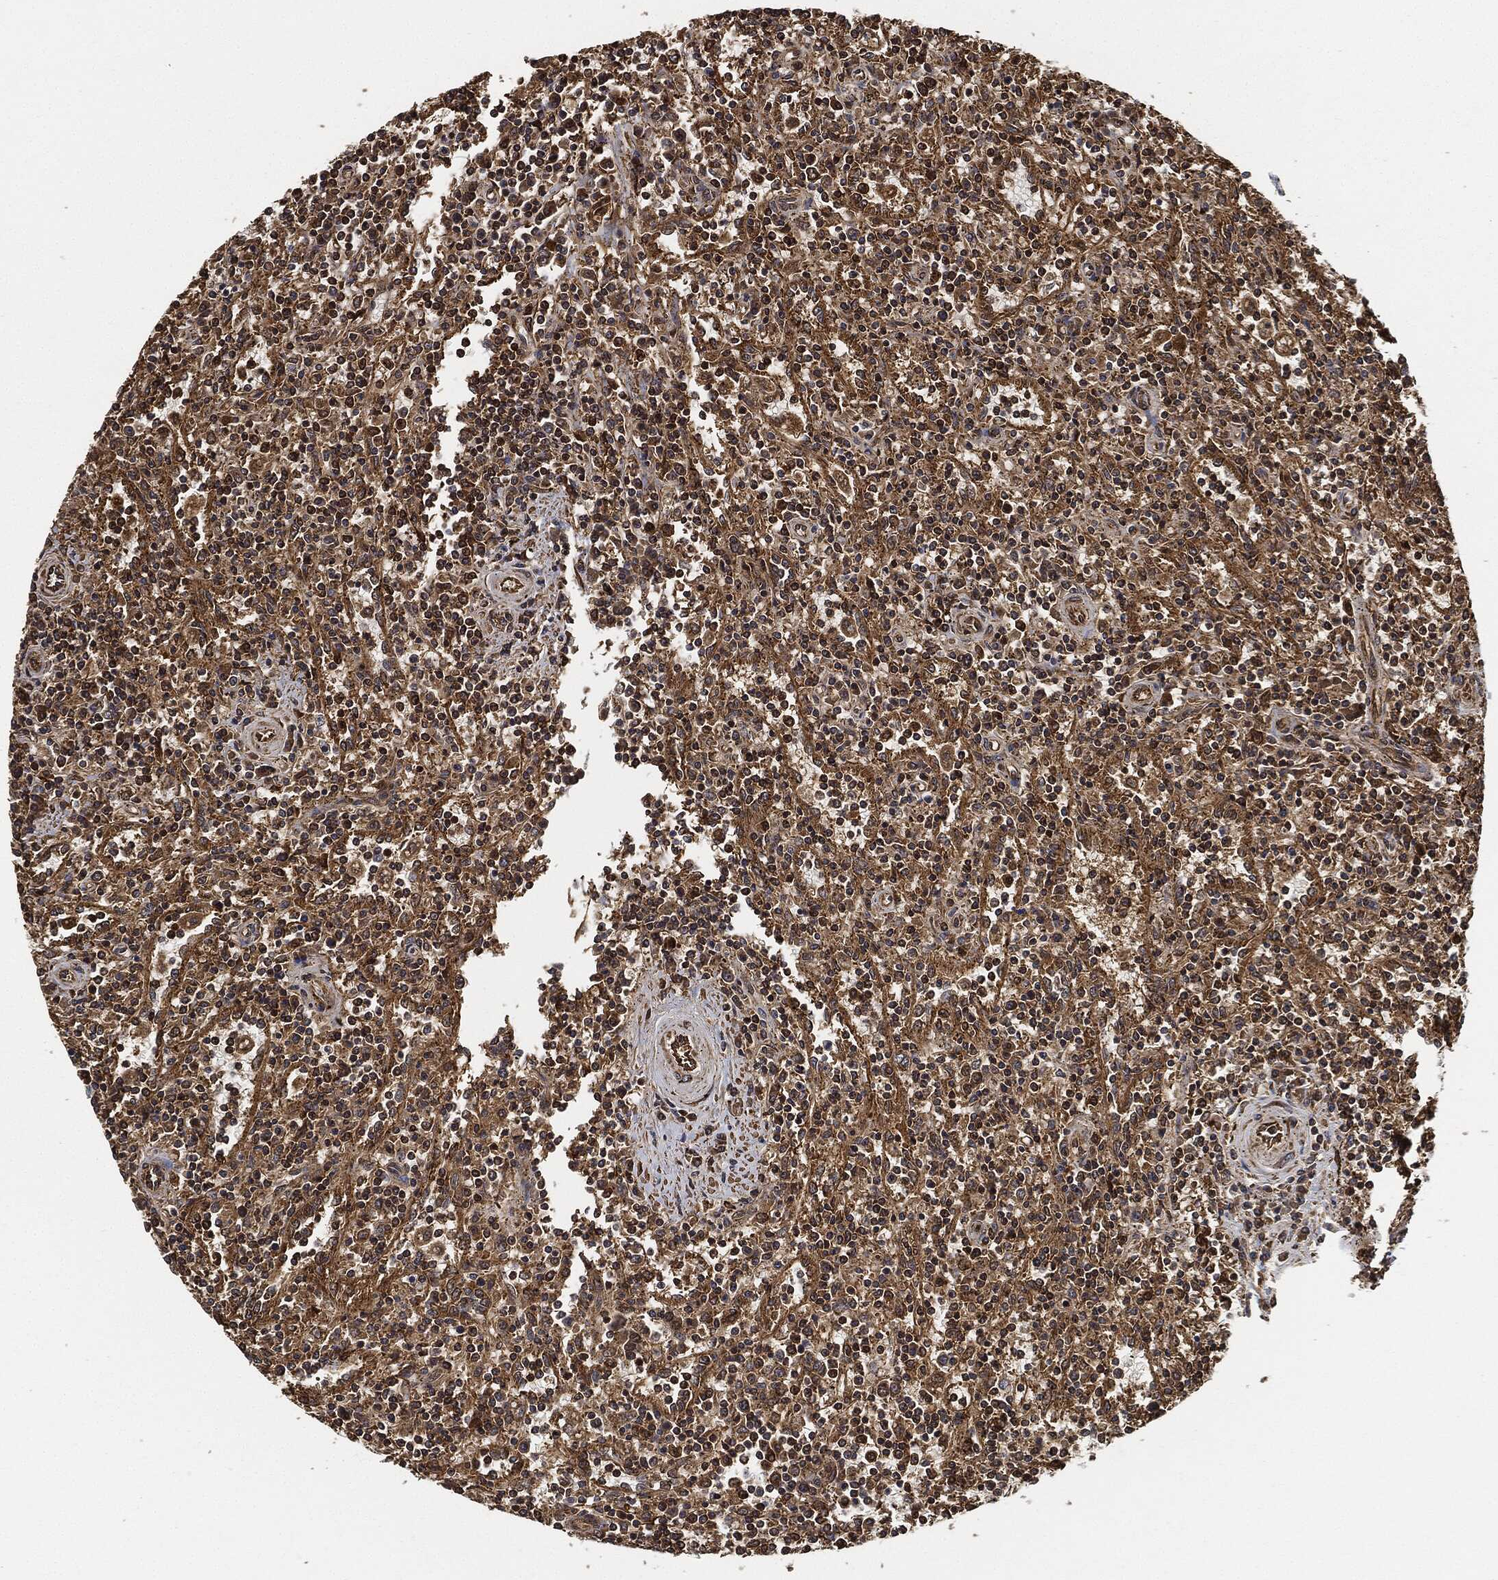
{"staining": {"intensity": "moderate", "quantity": ">75%", "location": "cytoplasmic/membranous"}, "tissue": "lymphoma", "cell_type": "Tumor cells", "image_type": "cancer", "snomed": [{"axis": "morphology", "description": "Malignant lymphoma, non-Hodgkin's type, Low grade"}, {"axis": "topography", "description": "Spleen"}], "caption": "Lymphoma stained with a brown dye exhibits moderate cytoplasmic/membranous positive positivity in approximately >75% of tumor cells.", "gene": "CEP290", "patient": {"sex": "male", "age": 62}}